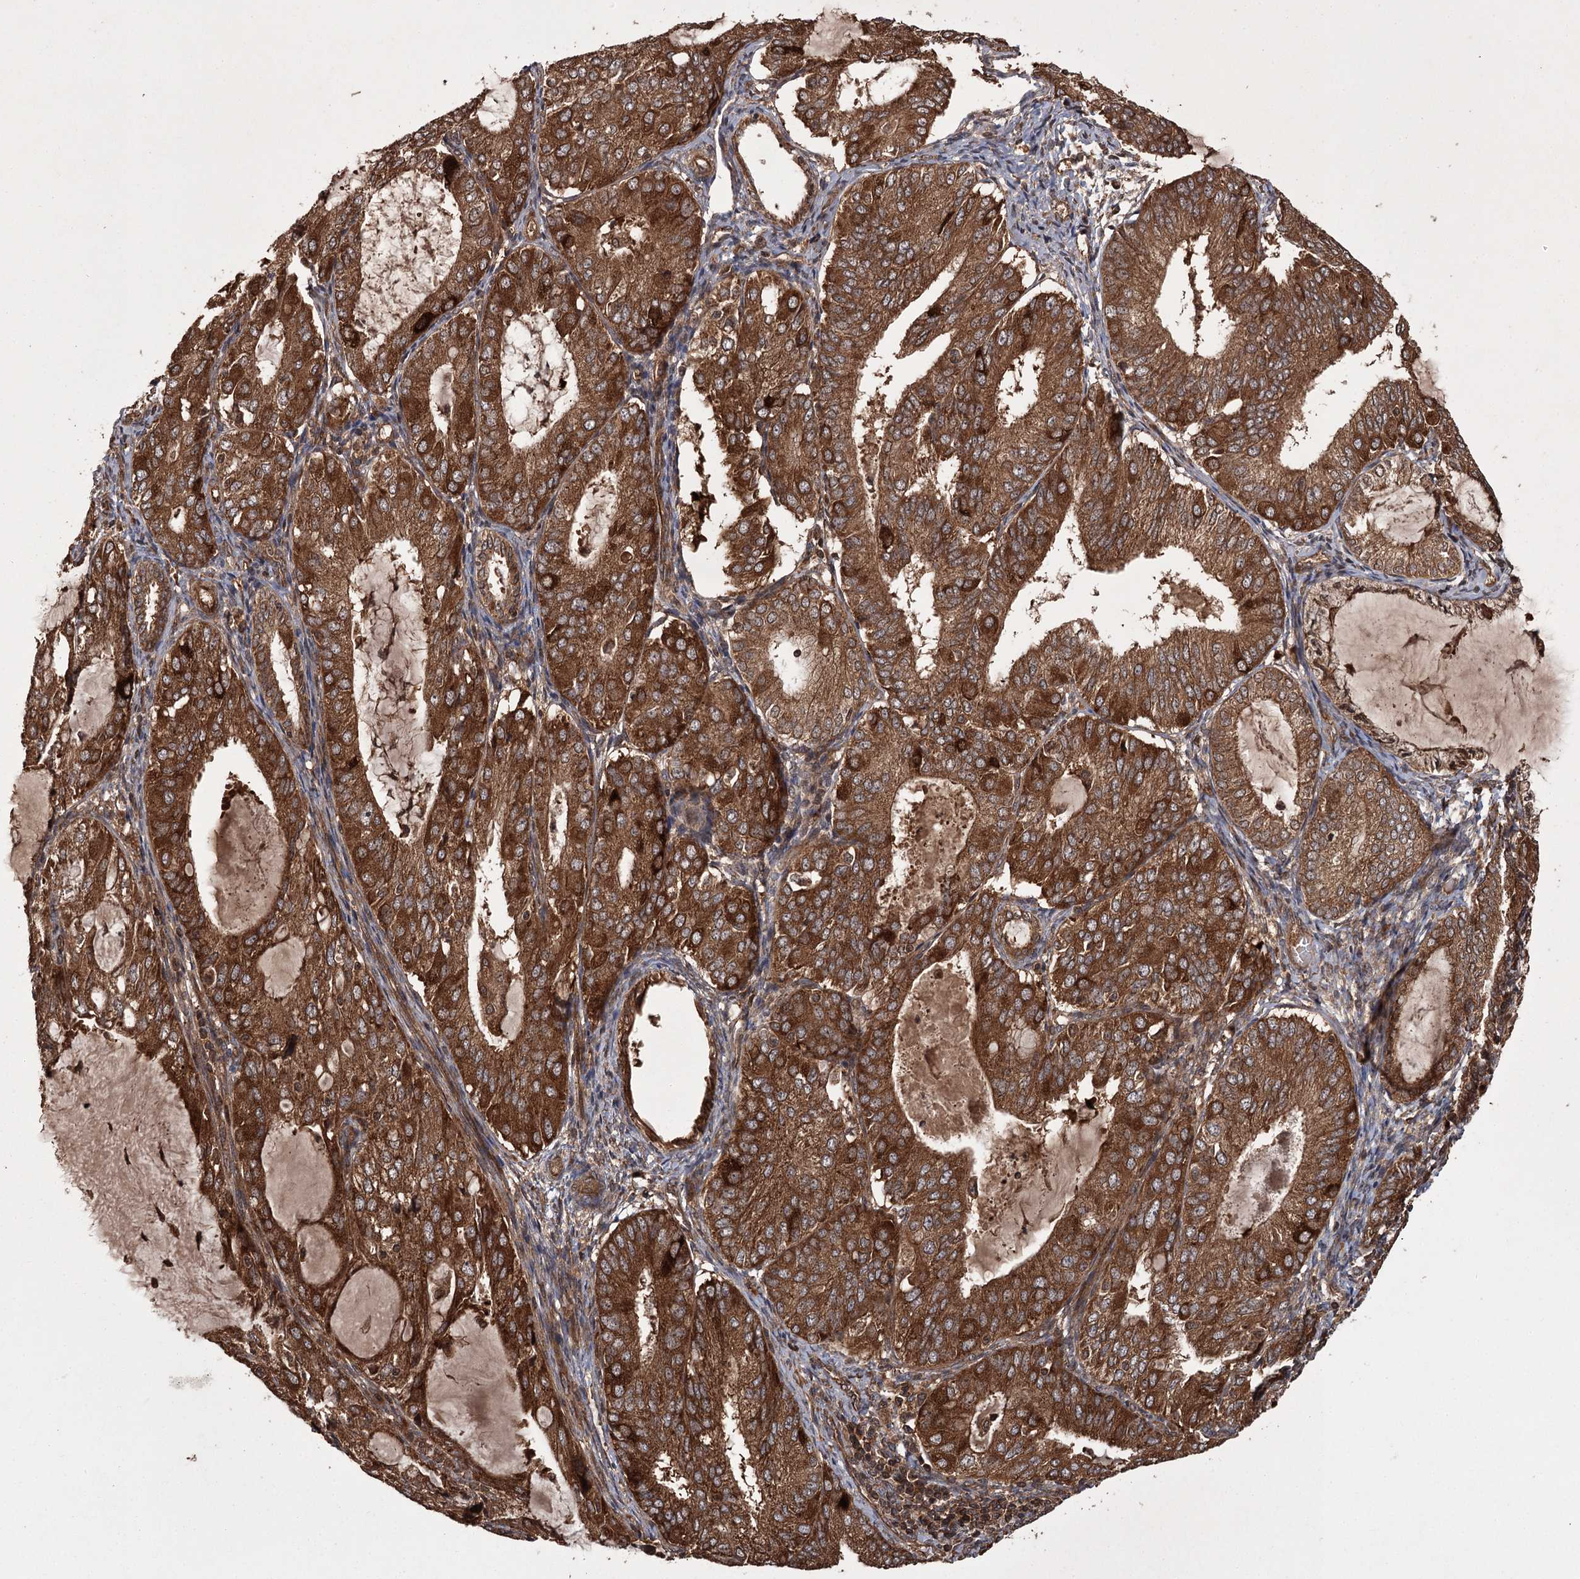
{"staining": {"intensity": "strong", "quantity": ">75%", "location": "cytoplasmic/membranous"}, "tissue": "endometrial cancer", "cell_type": "Tumor cells", "image_type": "cancer", "snomed": [{"axis": "morphology", "description": "Adenocarcinoma, NOS"}, {"axis": "topography", "description": "Endometrium"}], "caption": "IHC photomicrograph of neoplastic tissue: human endometrial cancer stained using IHC shows high levels of strong protein expression localized specifically in the cytoplasmic/membranous of tumor cells, appearing as a cytoplasmic/membranous brown color.", "gene": "RPAP3", "patient": {"sex": "female", "age": 81}}